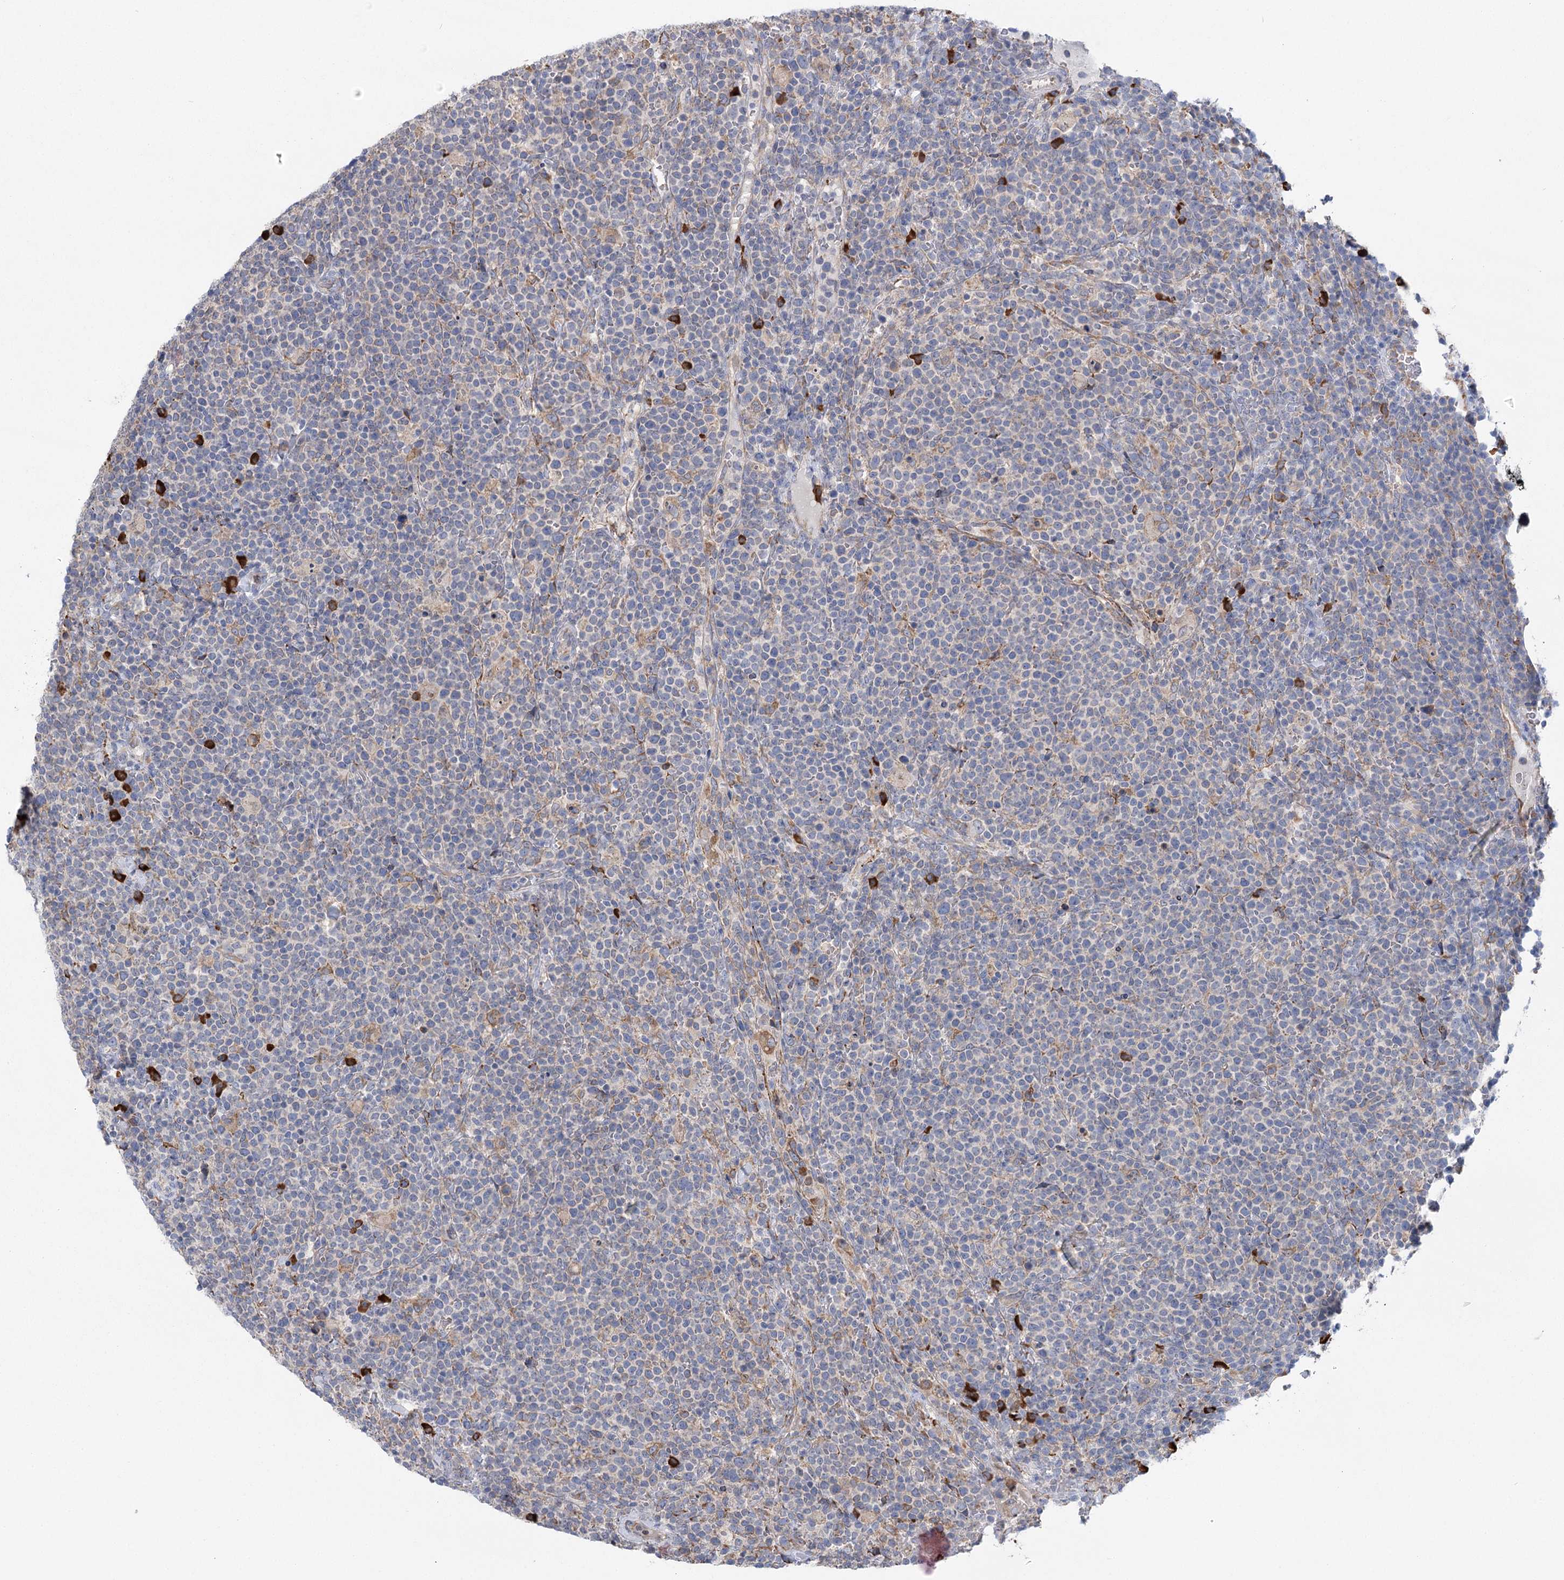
{"staining": {"intensity": "weak", "quantity": "<25%", "location": "cytoplasmic/membranous"}, "tissue": "lymphoma", "cell_type": "Tumor cells", "image_type": "cancer", "snomed": [{"axis": "morphology", "description": "Malignant lymphoma, non-Hodgkin's type, High grade"}, {"axis": "topography", "description": "Lymph node"}], "caption": "An IHC histopathology image of lymphoma is shown. There is no staining in tumor cells of lymphoma.", "gene": "METTL24", "patient": {"sex": "male", "age": 61}}